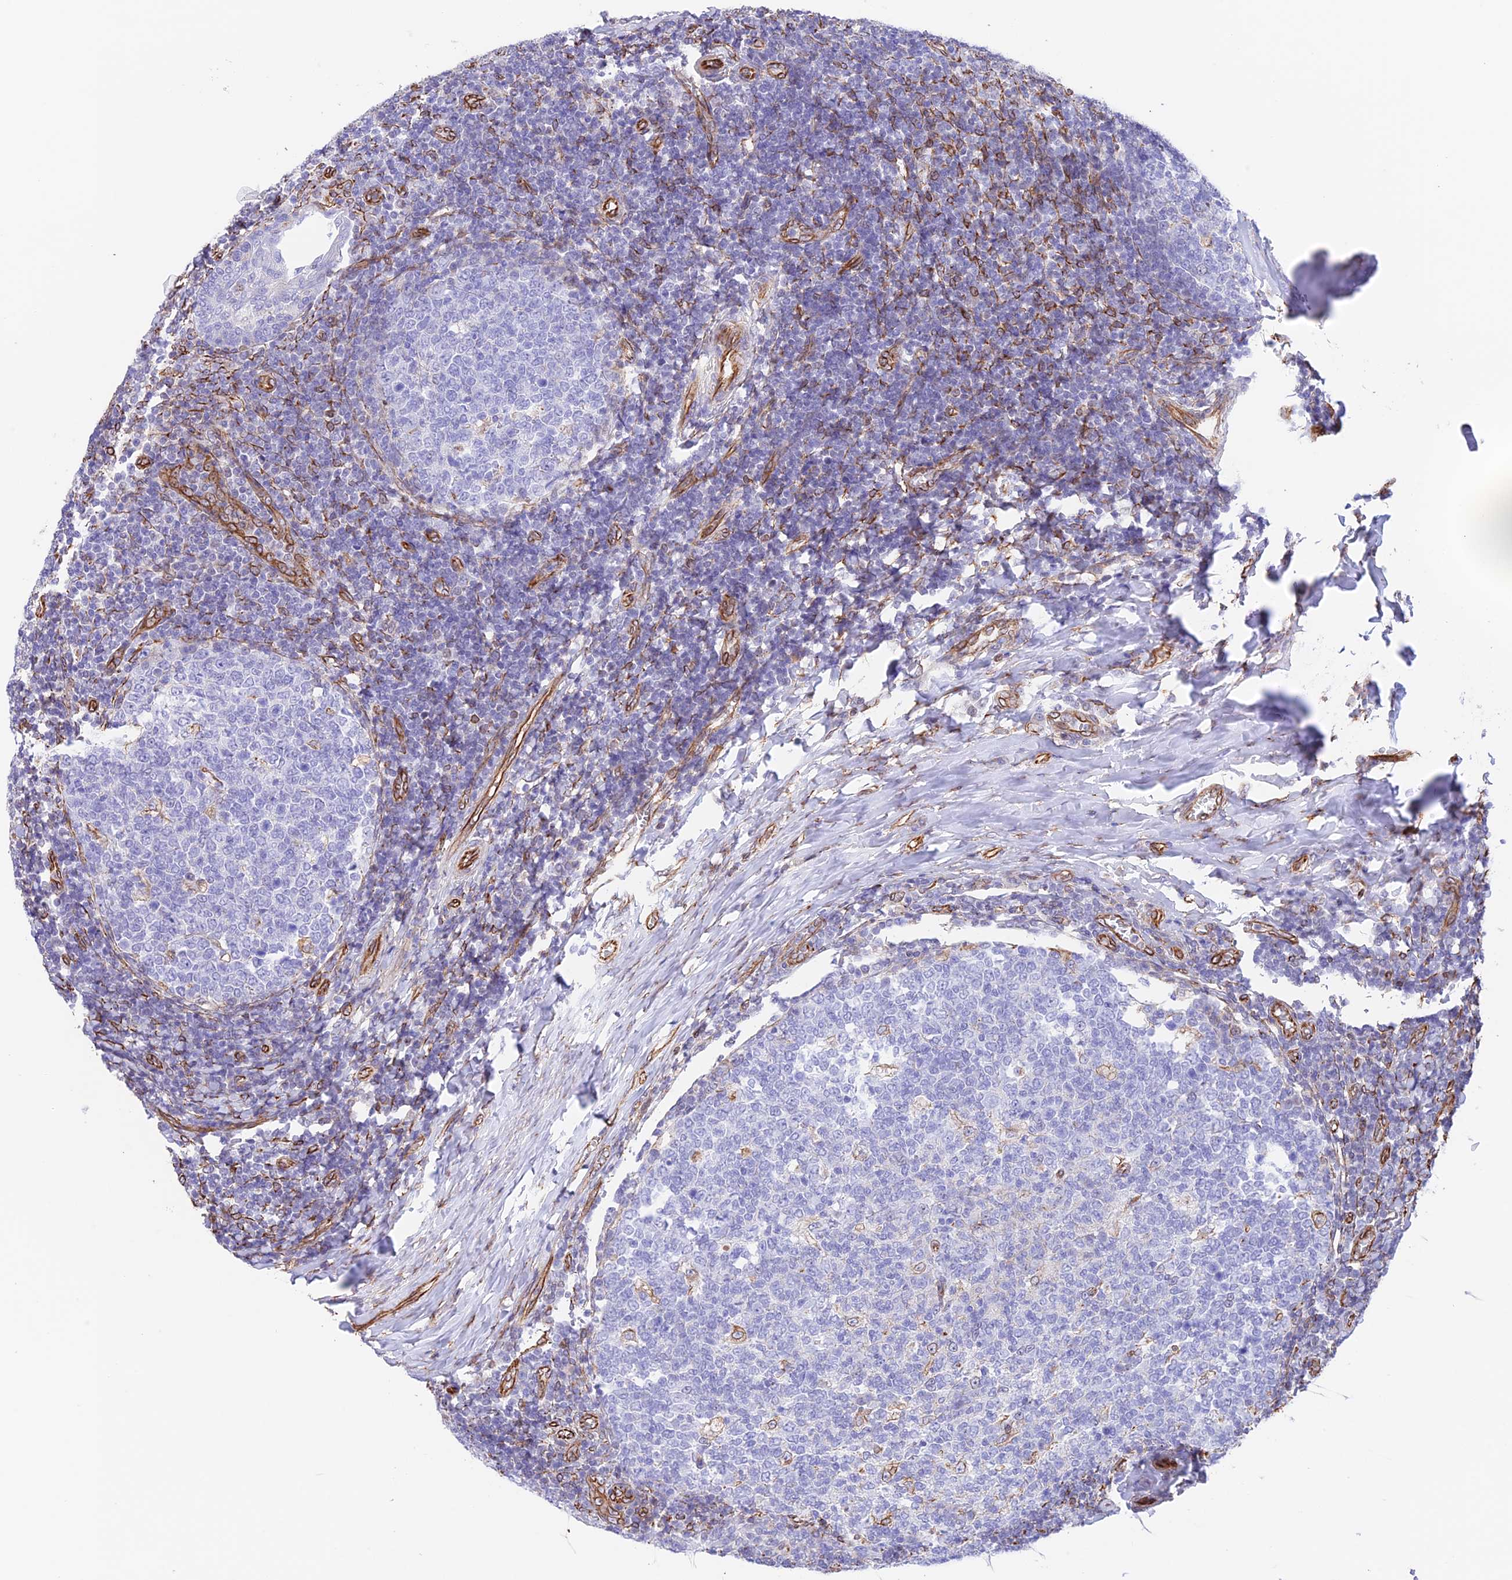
{"staining": {"intensity": "negative", "quantity": "none", "location": "none"}, "tissue": "tonsil", "cell_type": "Germinal center cells", "image_type": "normal", "snomed": [{"axis": "morphology", "description": "Normal tissue, NOS"}, {"axis": "topography", "description": "Tonsil"}], "caption": "Image shows no protein staining in germinal center cells of benign tonsil. (DAB immunohistochemistry (IHC) visualized using brightfield microscopy, high magnification).", "gene": "ZNF652", "patient": {"sex": "female", "age": 19}}